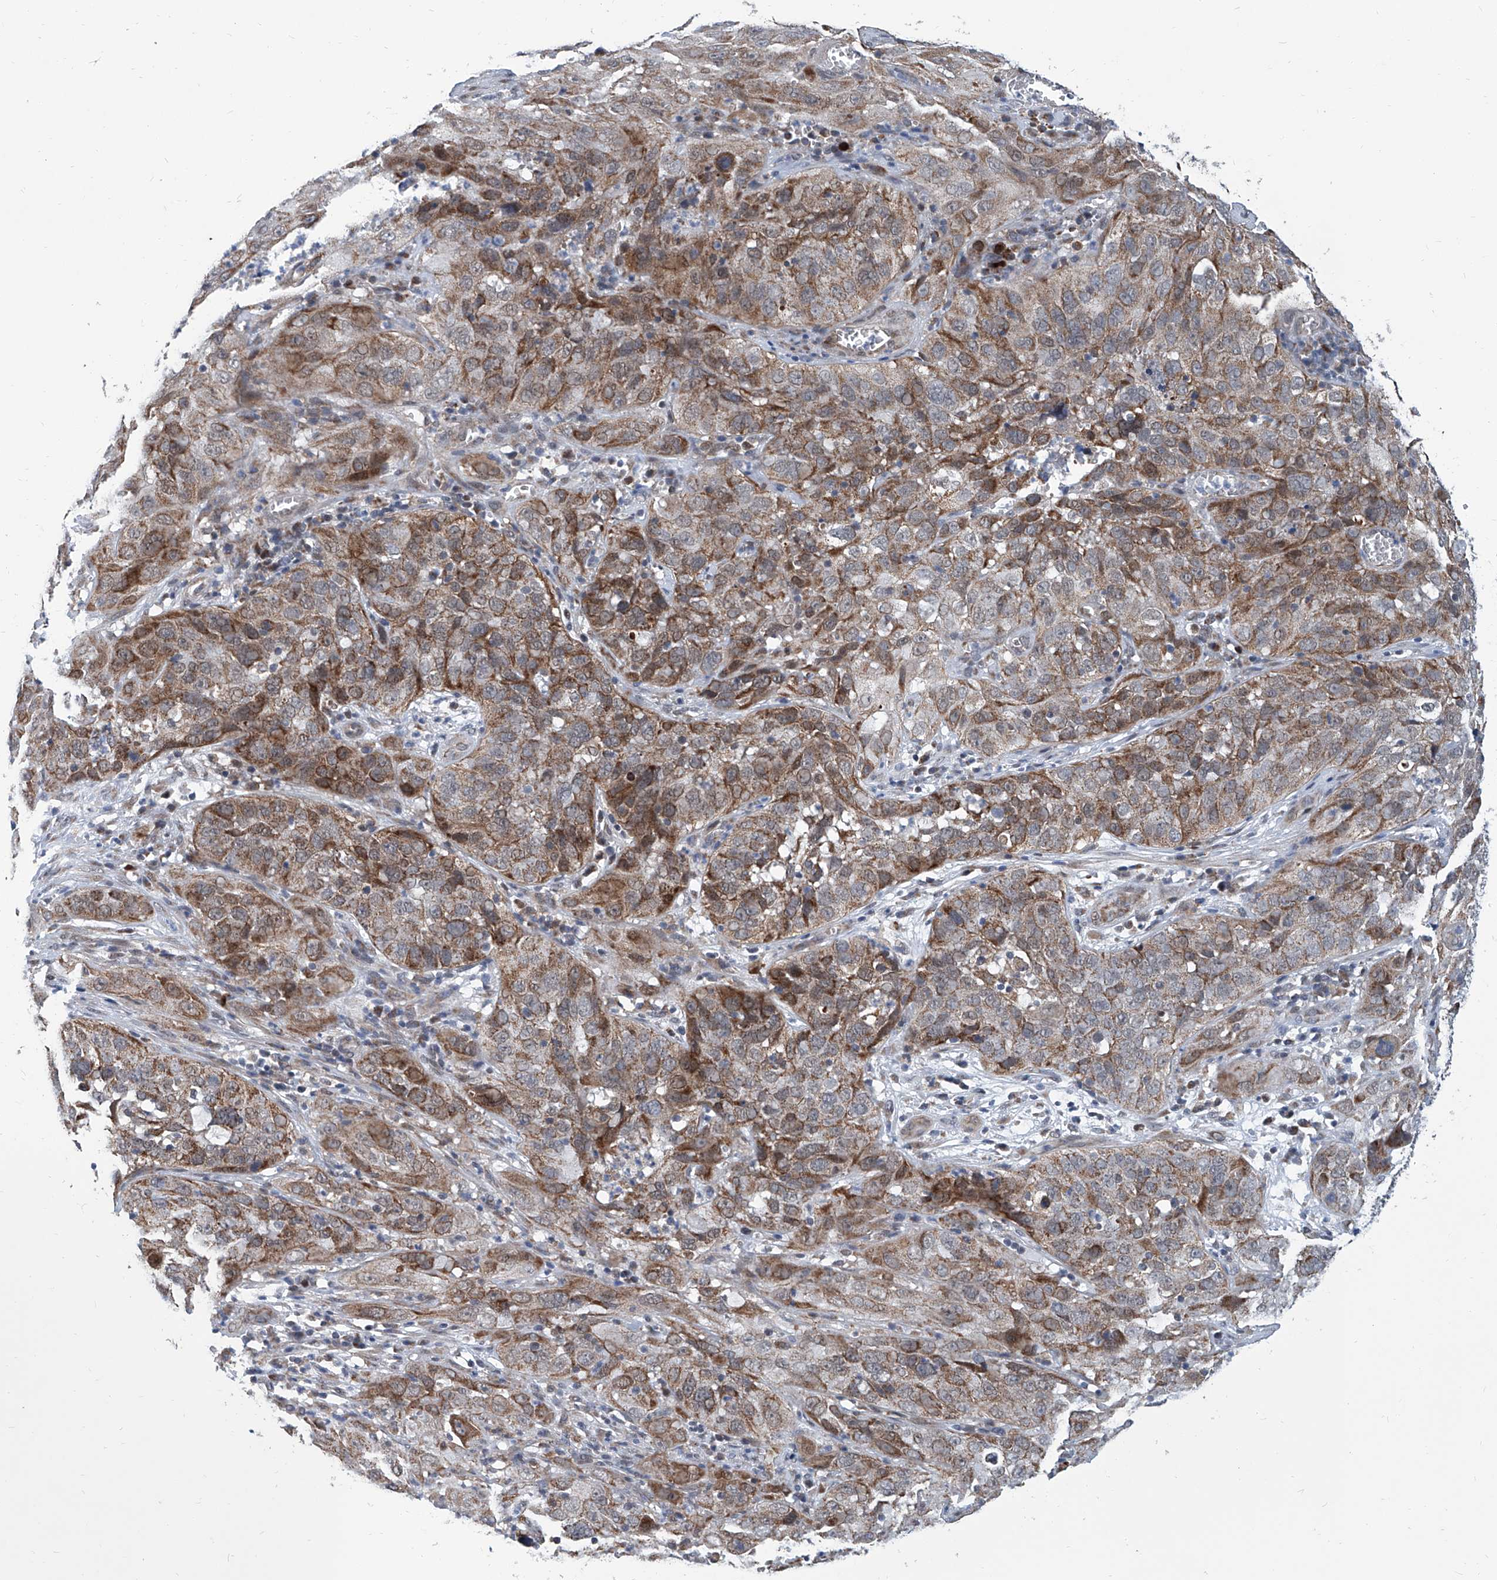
{"staining": {"intensity": "moderate", "quantity": ">75%", "location": "cytoplasmic/membranous"}, "tissue": "cervical cancer", "cell_type": "Tumor cells", "image_type": "cancer", "snomed": [{"axis": "morphology", "description": "Squamous cell carcinoma, NOS"}, {"axis": "topography", "description": "Cervix"}], "caption": "Cervical squamous cell carcinoma was stained to show a protein in brown. There is medium levels of moderate cytoplasmic/membranous expression in approximately >75% of tumor cells.", "gene": "USP48", "patient": {"sex": "female", "age": 32}}